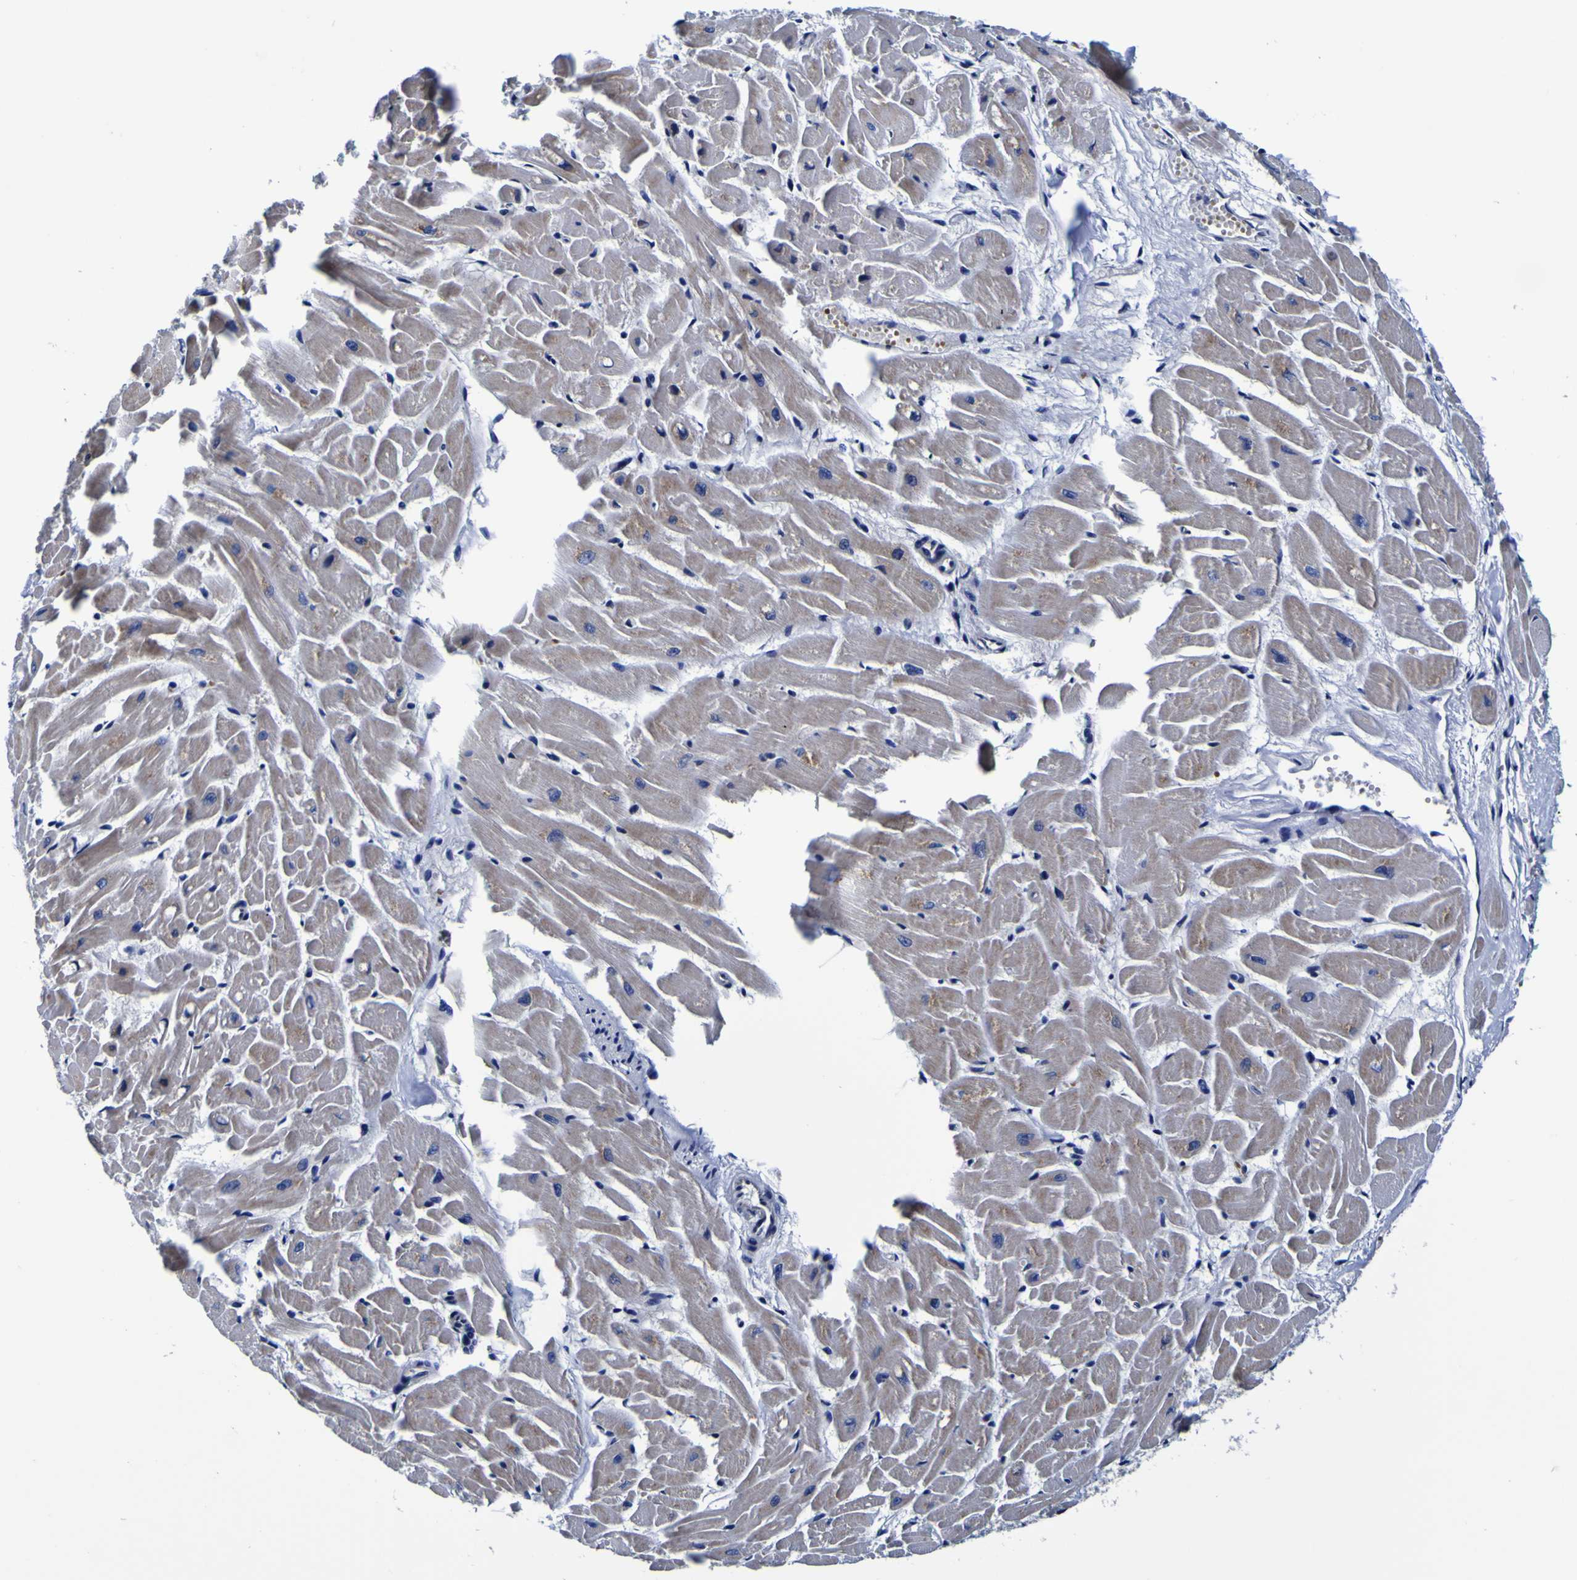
{"staining": {"intensity": "weak", "quantity": "25%-75%", "location": "cytoplasmic/membranous"}, "tissue": "heart muscle", "cell_type": "Cardiomyocytes", "image_type": "normal", "snomed": [{"axis": "morphology", "description": "Normal tissue, NOS"}, {"axis": "topography", "description": "Heart"}], "caption": "Weak cytoplasmic/membranous expression is seen in approximately 25%-75% of cardiomyocytes in benign heart muscle.", "gene": "PDLIM4", "patient": {"sex": "female", "age": 19}}